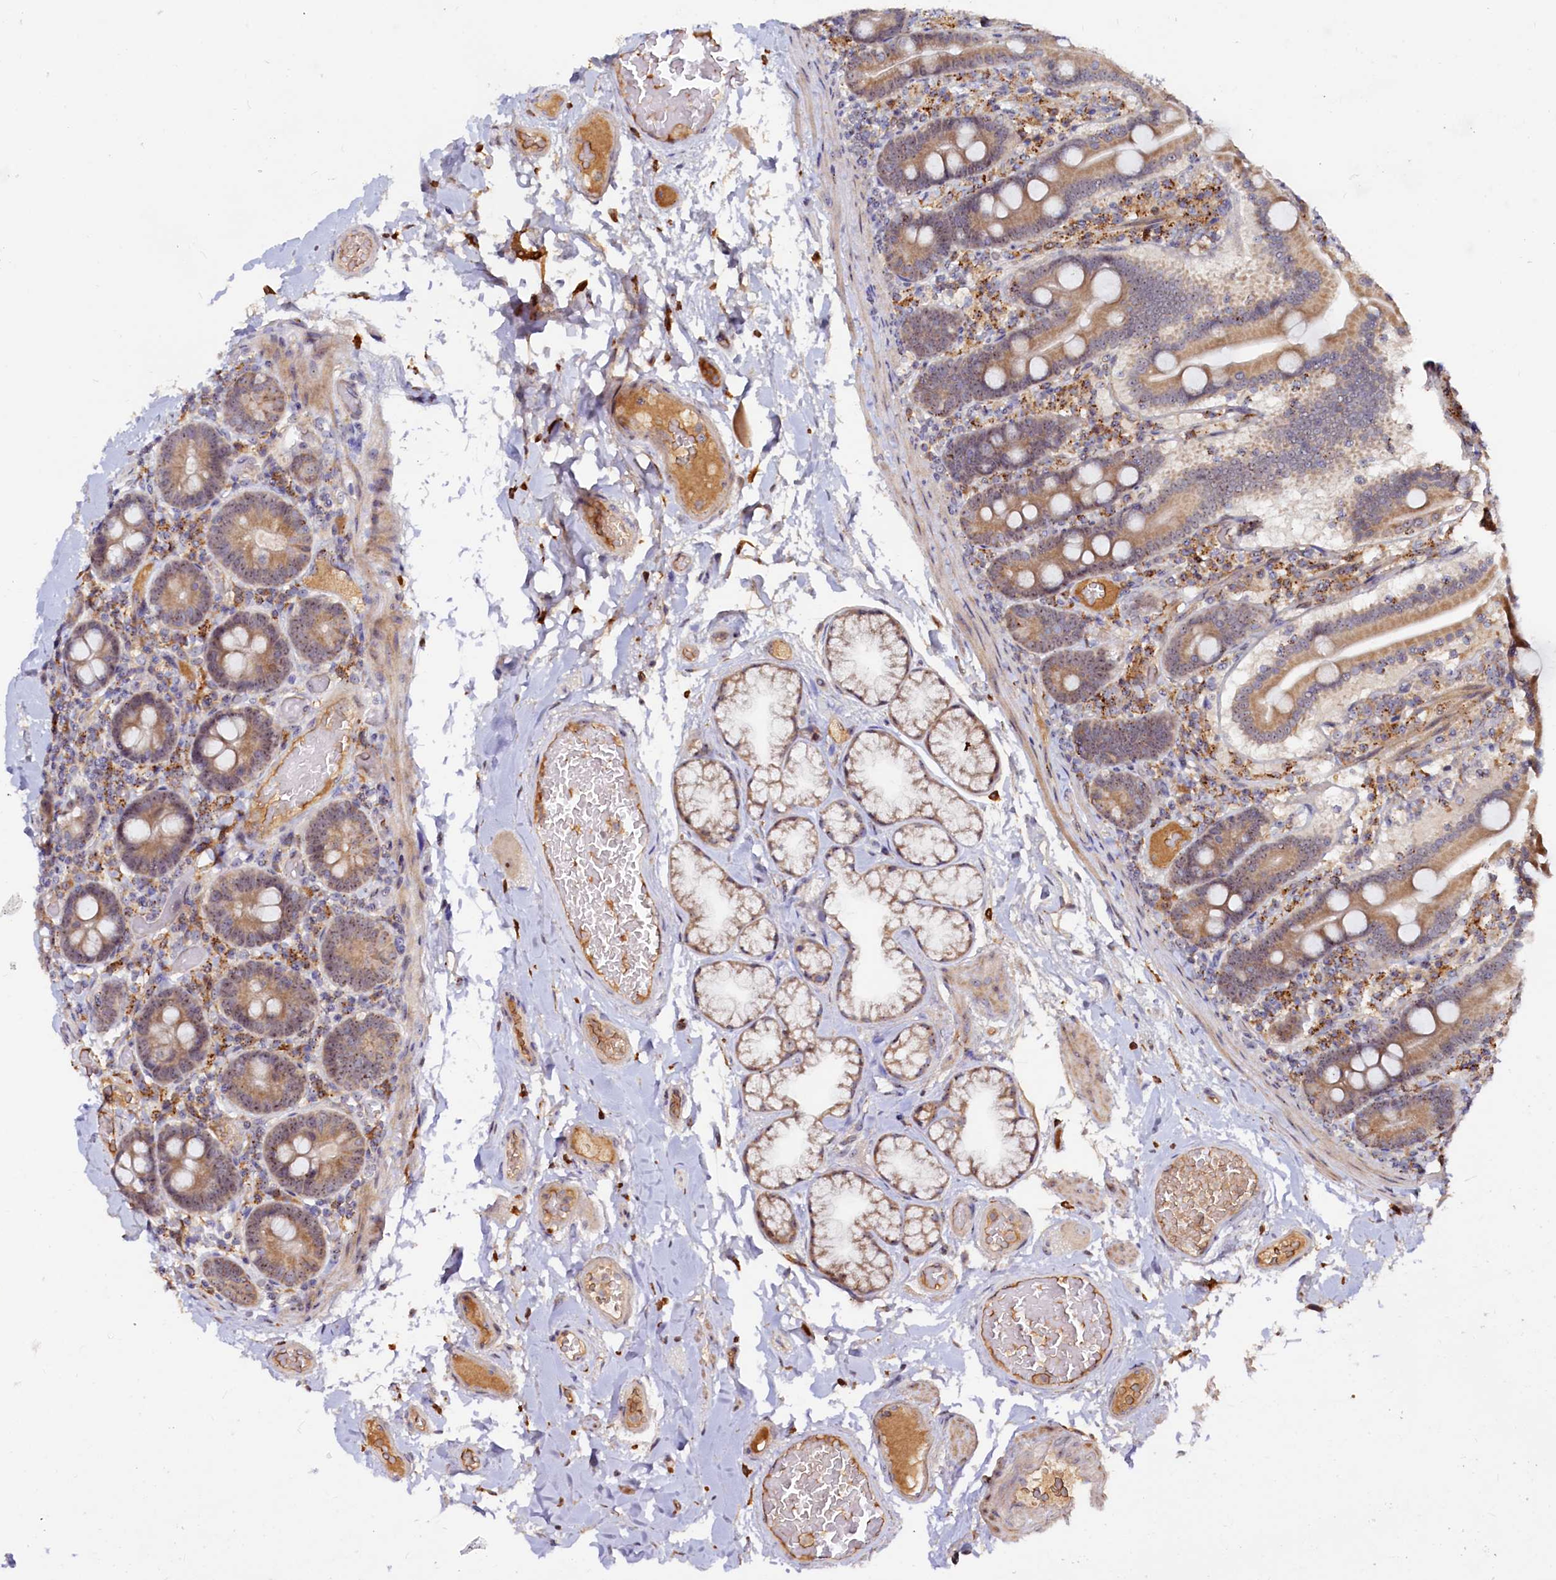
{"staining": {"intensity": "moderate", "quantity": ">75%", "location": "cytoplasmic/membranous"}, "tissue": "duodenum", "cell_type": "Glandular cells", "image_type": "normal", "snomed": [{"axis": "morphology", "description": "Normal tissue, NOS"}, {"axis": "topography", "description": "Duodenum"}], "caption": "IHC micrograph of normal duodenum: human duodenum stained using IHC shows medium levels of moderate protein expression localized specifically in the cytoplasmic/membranous of glandular cells, appearing as a cytoplasmic/membranous brown color.", "gene": "RGS7BP", "patient": {"sex": "male", "age": 55}}